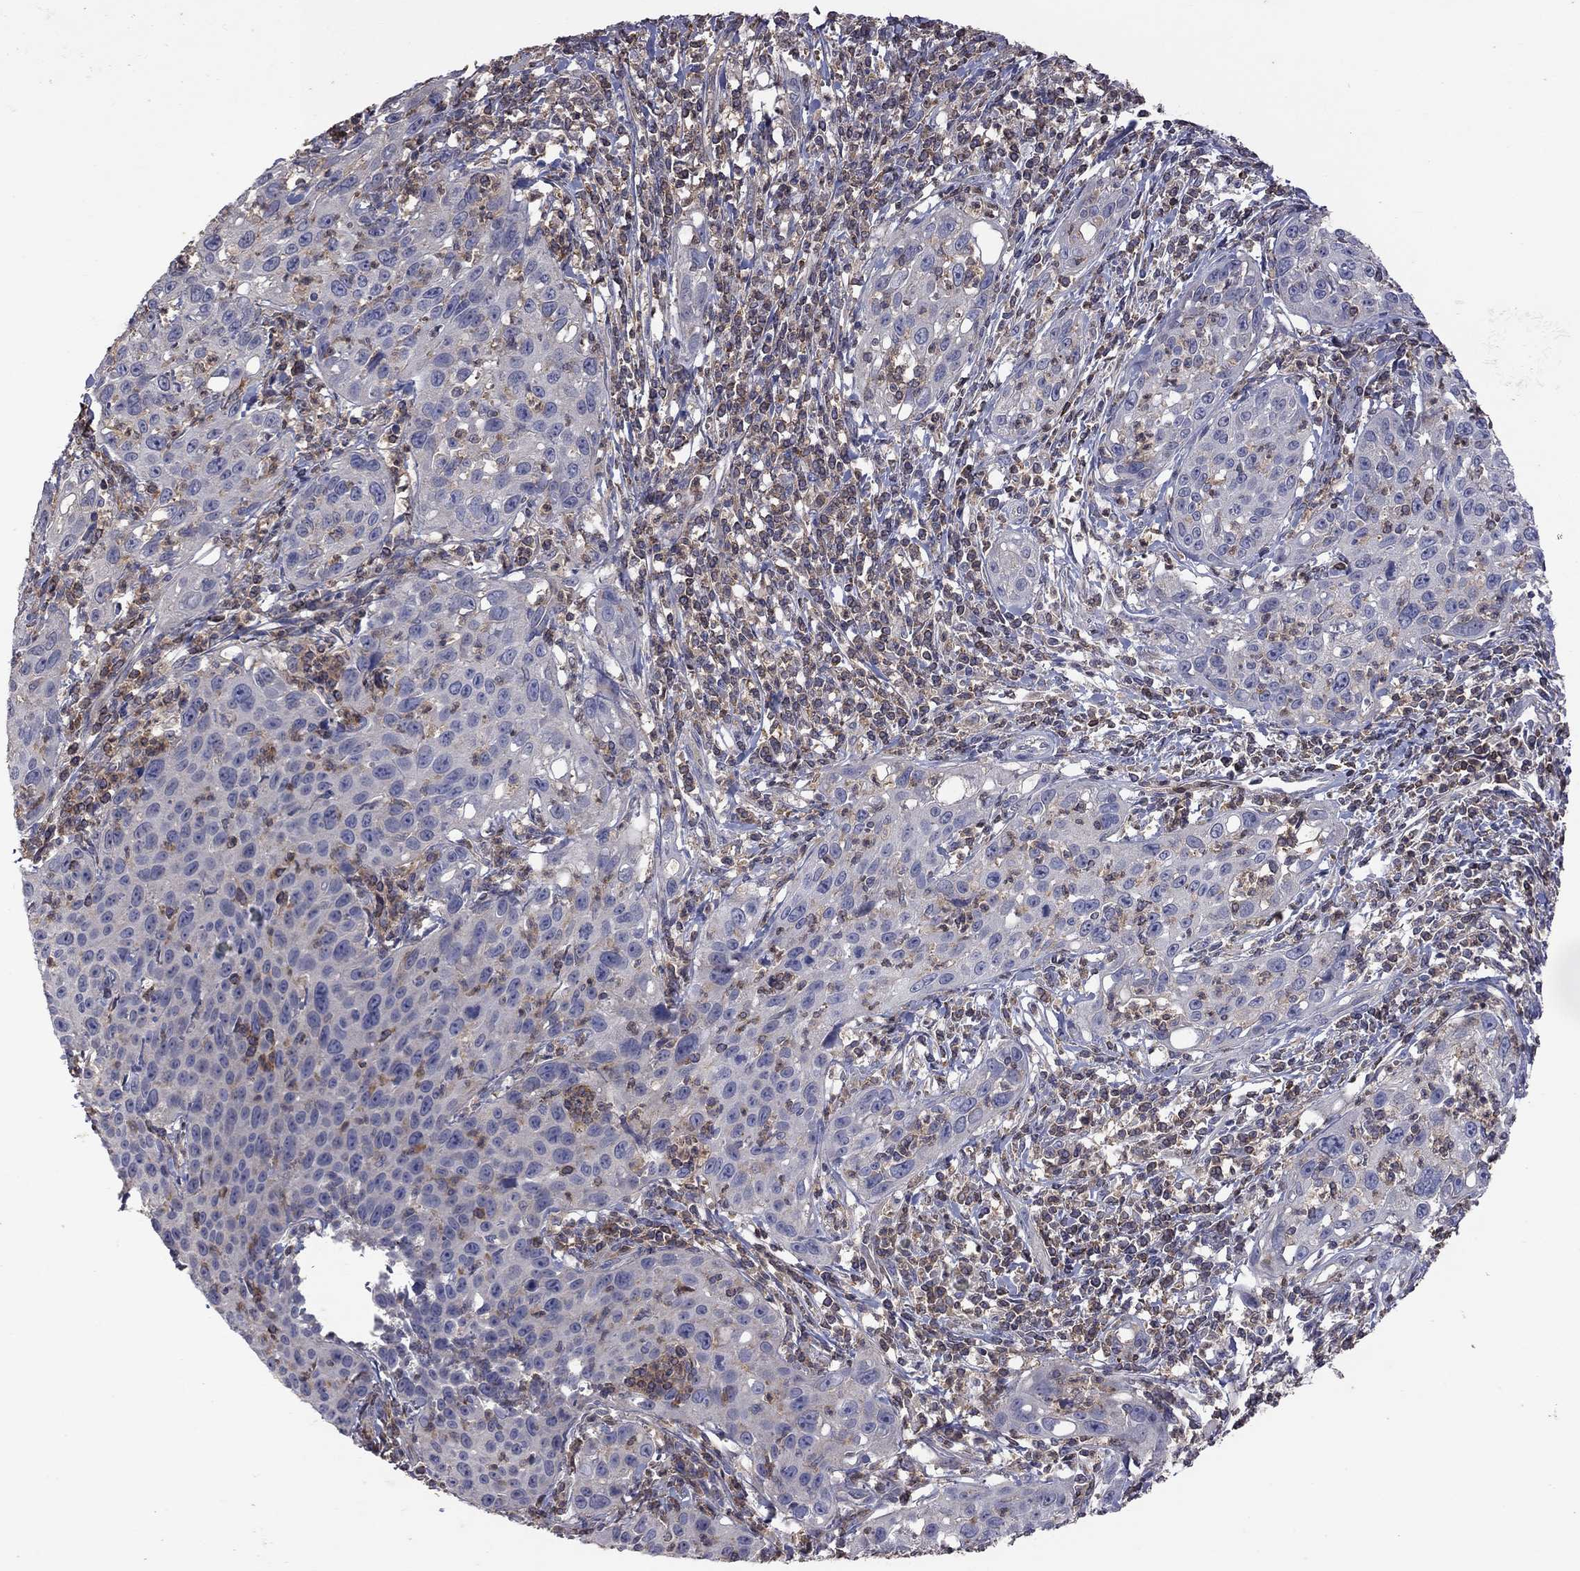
{"staining": {"intensity": "negative", "quantity": "none", "location": "none"}, "tissue": "cervical cancer", "cell_type": "Tumor cells", "image_type": "cancer", "snomed": [{"axis": "morphology", "description": "Squamous cell carcinoma, NOS"}, {"axis": "topography", "description": "Cervix"}], "caption": "A photomicrograph of human cervical cancer is negative for staining in tumor cells.", "gene": "IPCEF1", "patient": {"sex": "female", "age": 26}}